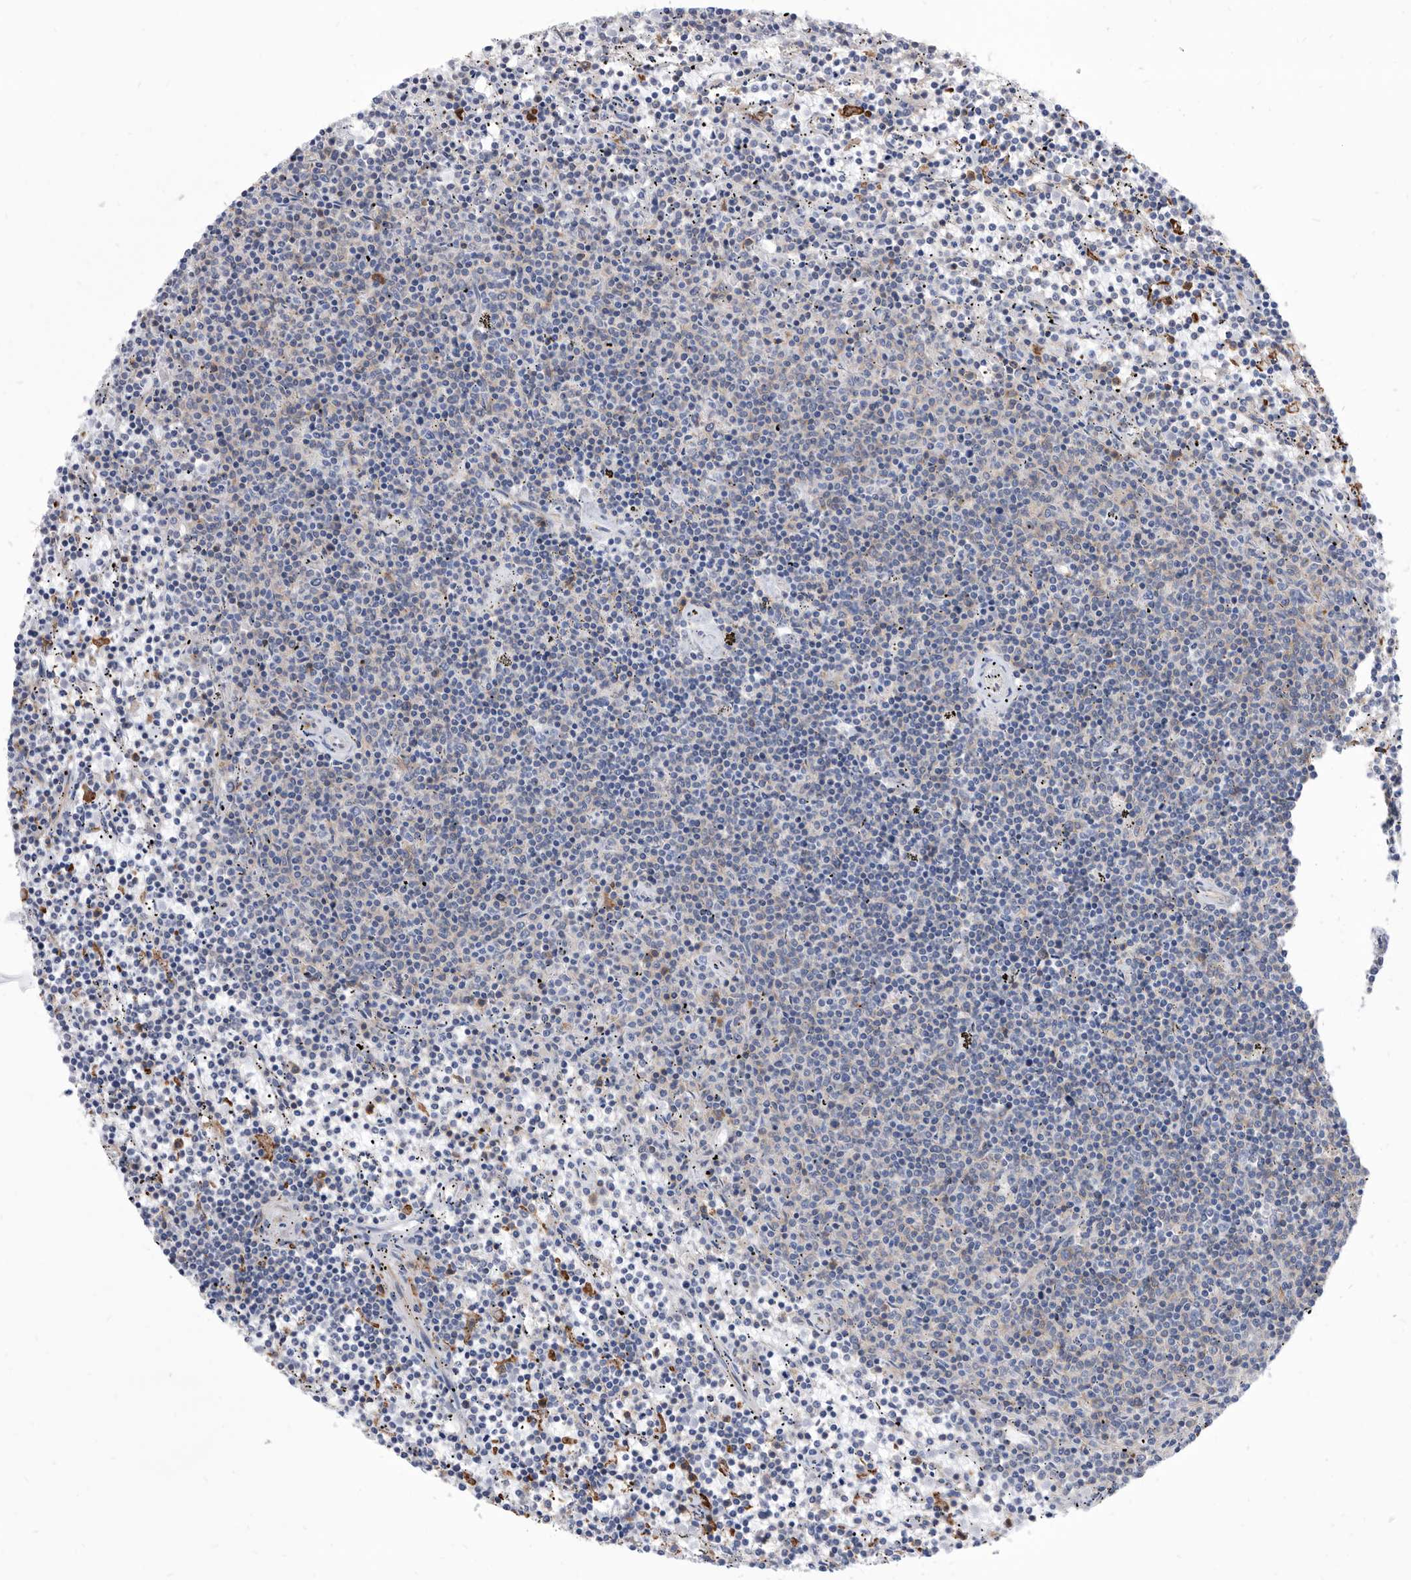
{"staining": {"intensity": "negative", "quantity": "none", "location": "none"}, "tissue": "lymphoma", "cell_type": "Tumor cells", "image_type": "cancer", "snomed": [{"axis": "morphology", "description": "Malignant lymphoma, non-Hodgkin's type, Low grade"}, {"axis": "topography", "description": "Spleen"}], "caption": "Image shows no protein positivity in tumor cells of low-grade malignant lymphoma, non-Hodgkin's type tissue. The staining is performed using DAB brown chromogen with nuclei counter-stained in using hematoxylin.", "gene": "SMG7", "patient": {"sex": "female", "age": 50}}